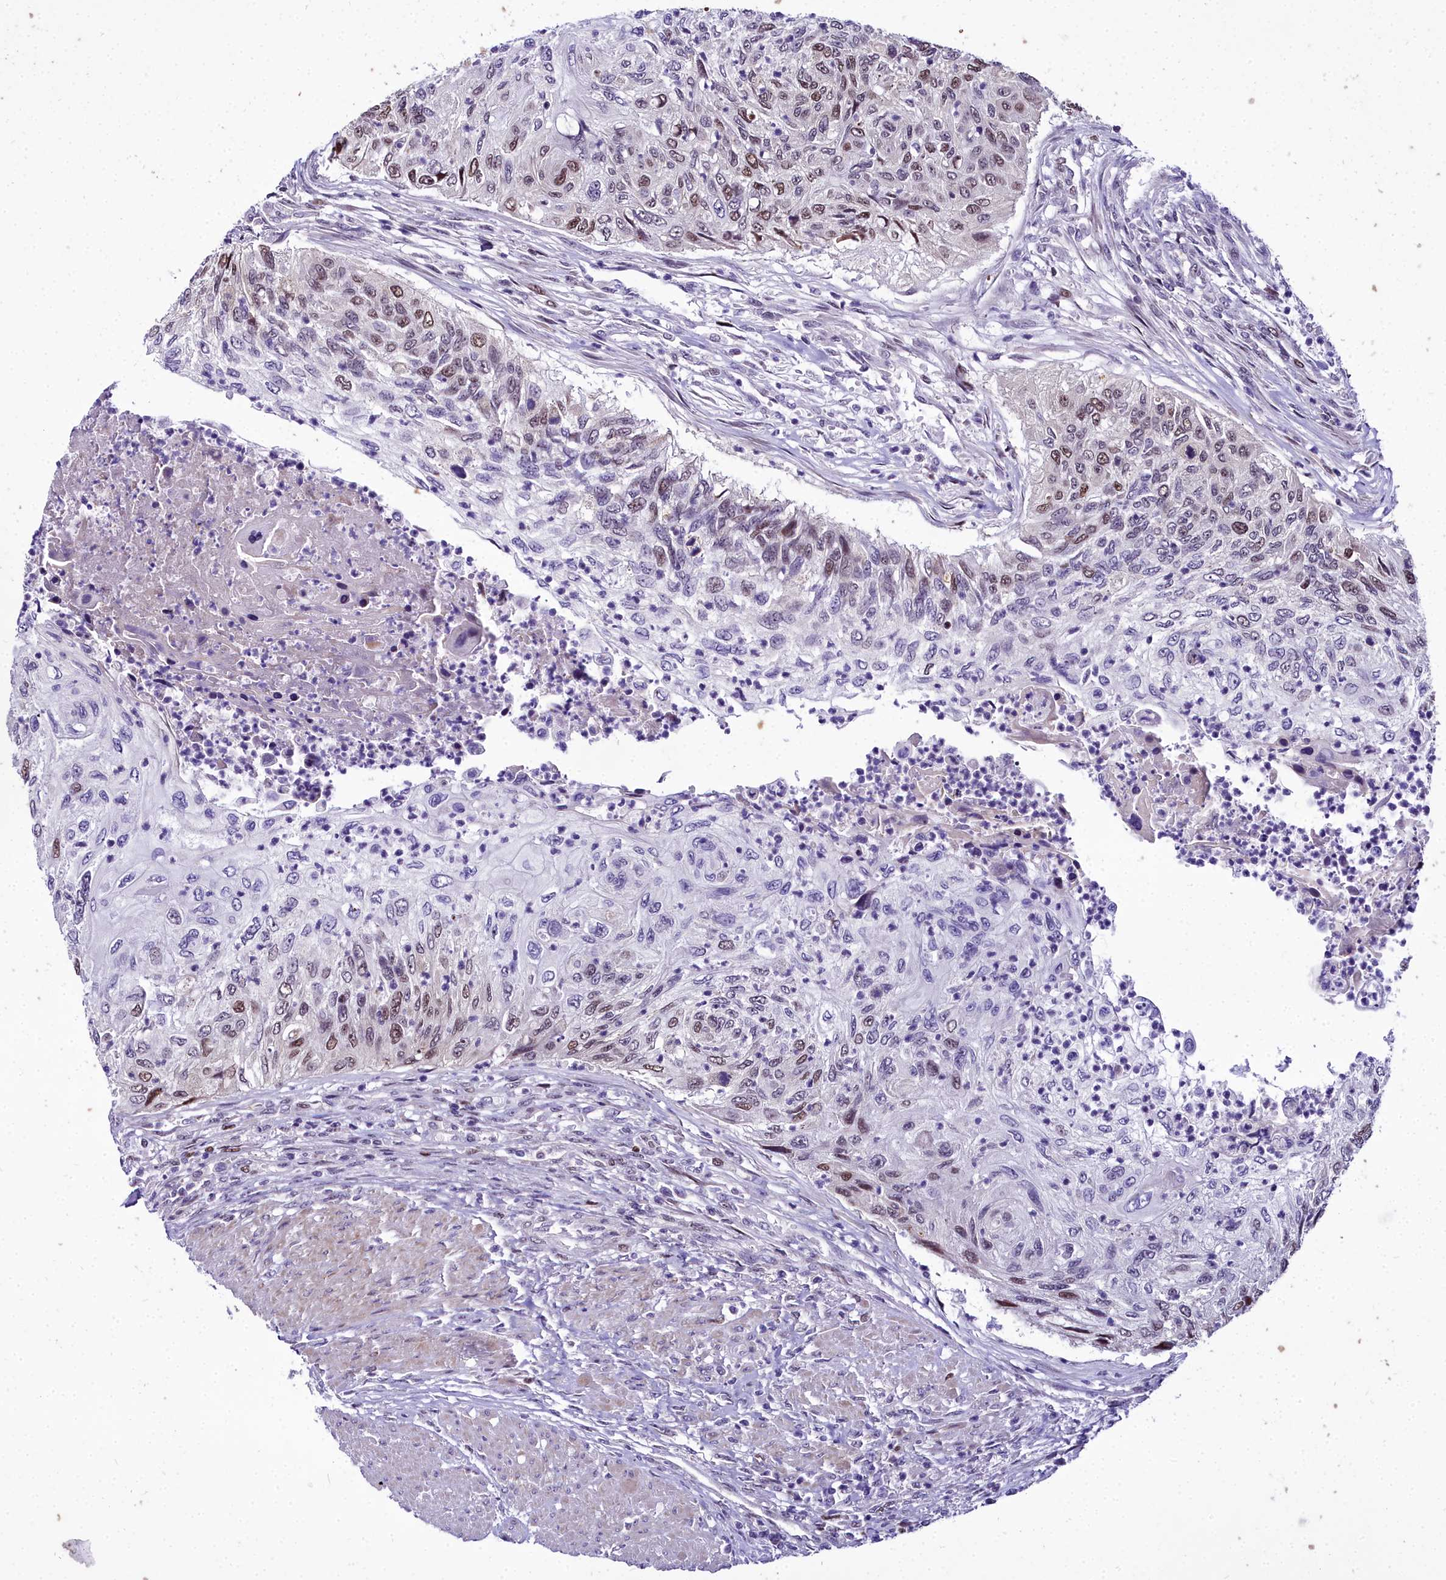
{"staining": {"intensity": "moderate", "quantity": "25%-75%", "location": "nuclear"}, "tissue": "urothelial cancer", "cell_type": "Tumor cells", "image_type": "cancer", "snomed": [{"axis": "morphology", "description": "Urothelial carcinoma, High grade"}, {"axis": "topography", "description": "Urinary bladder"}], "caption": "Tumor cells exhibit medium levels of moderate nuclear expression in approximately 25%-75% of cells in high-grade urothelial carcinoma. (Stains: DAB in brown, nuclei in blue, Microscopy: brightfield microscopy at high magnification).", "gene": "TRIML2", "patient": {"sex": "female", "age": 60}}